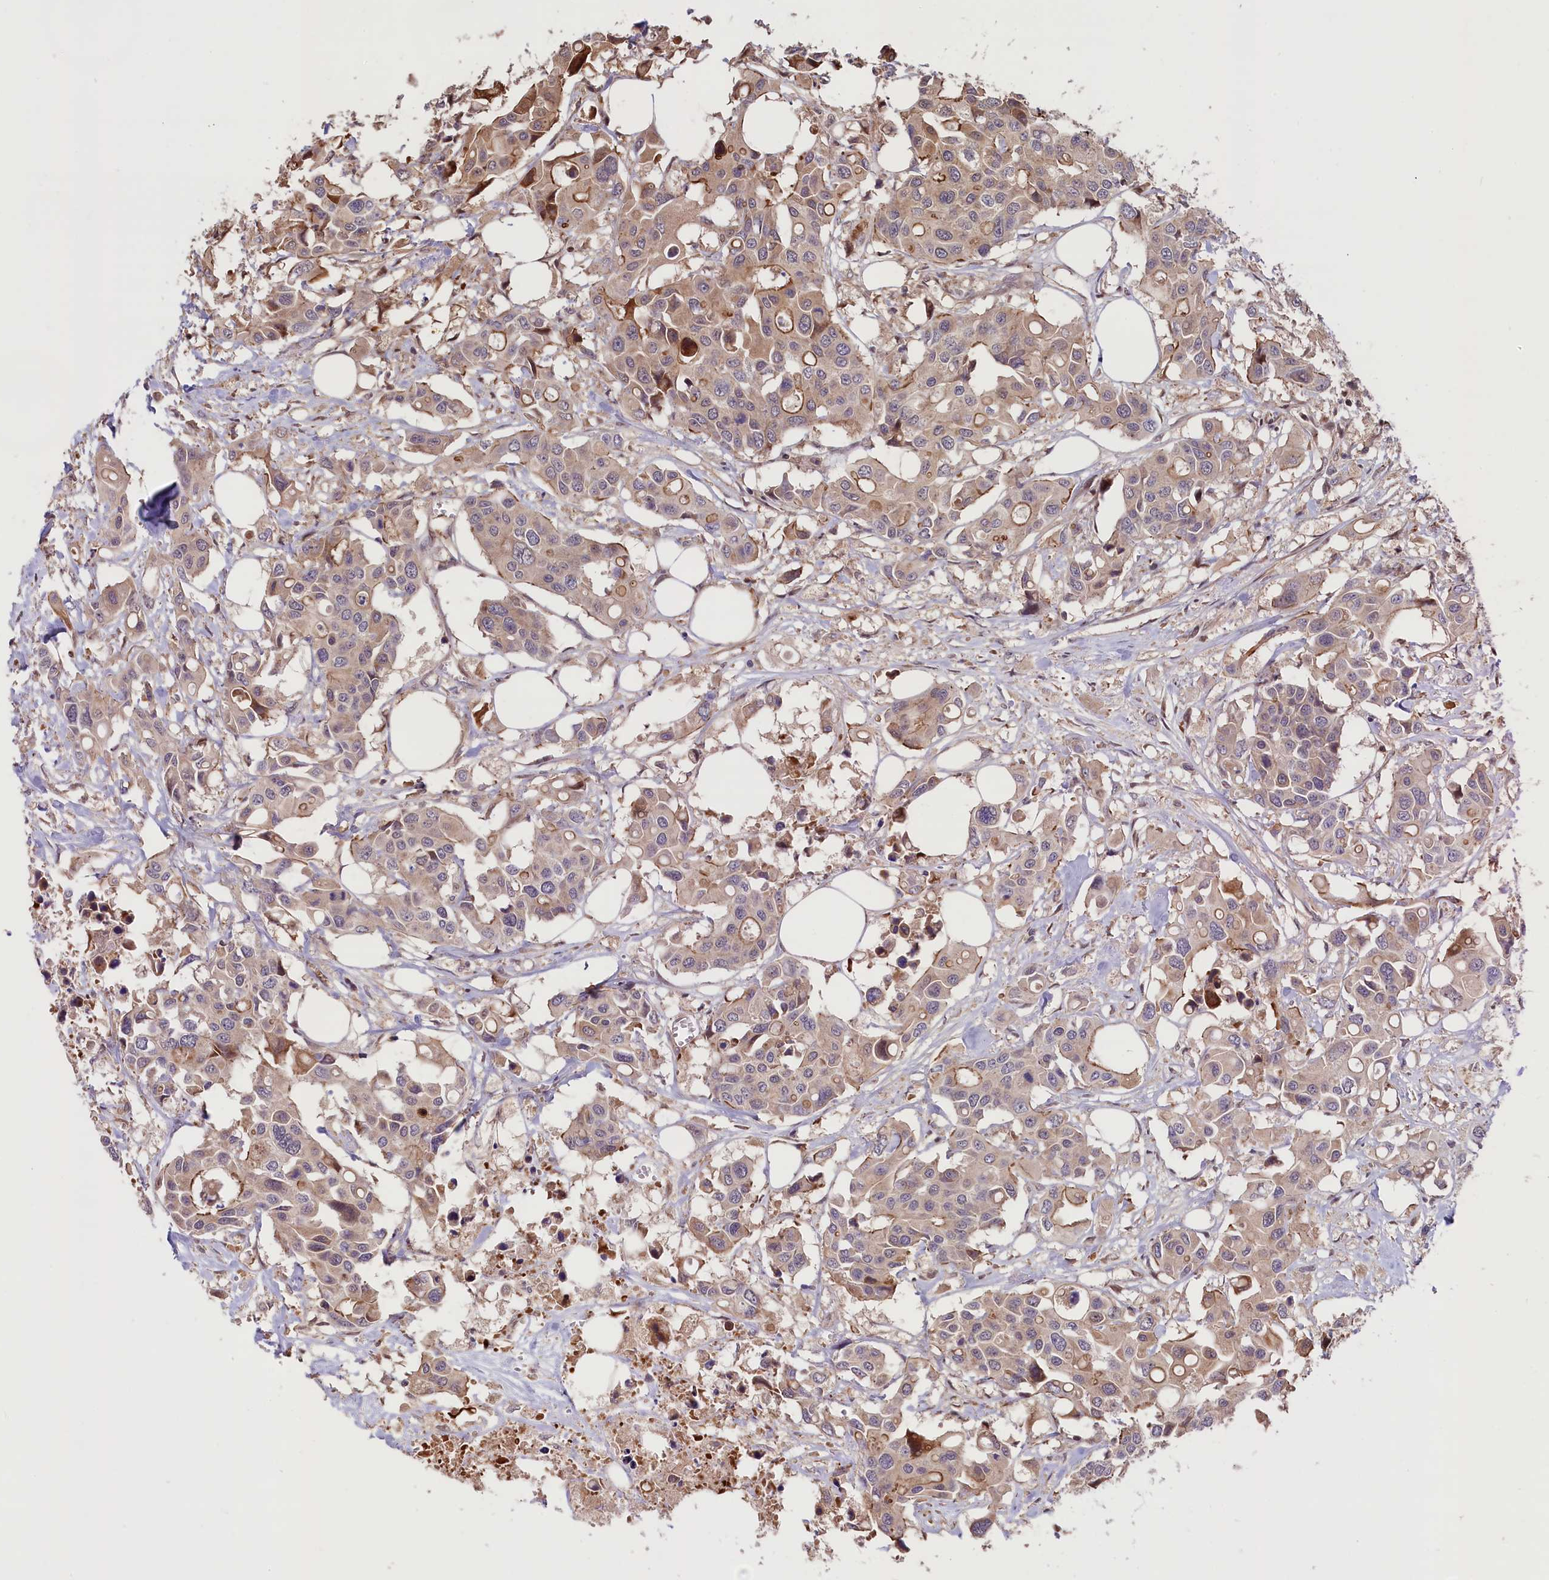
{"staining": {"intensity": "moderate", "quantity": "<25%", "location": "cytoplasmic/membranous"}, "tissue": "colorectal cancer", "cell_type": "Tumor cells", "image_type": "cancer", "snomed": [{"axis": "morphology", "description": "Adenocarcinoma, NOS"}, {"axis": "topography", "description": "Colon"}], "caption": "Human colorectal adenocarcinoma stained with a protein marker demonstrates moderate staining in tumor cells.", "gene": "RIC8A", "patient": {"sex": "male", "age": 77}}